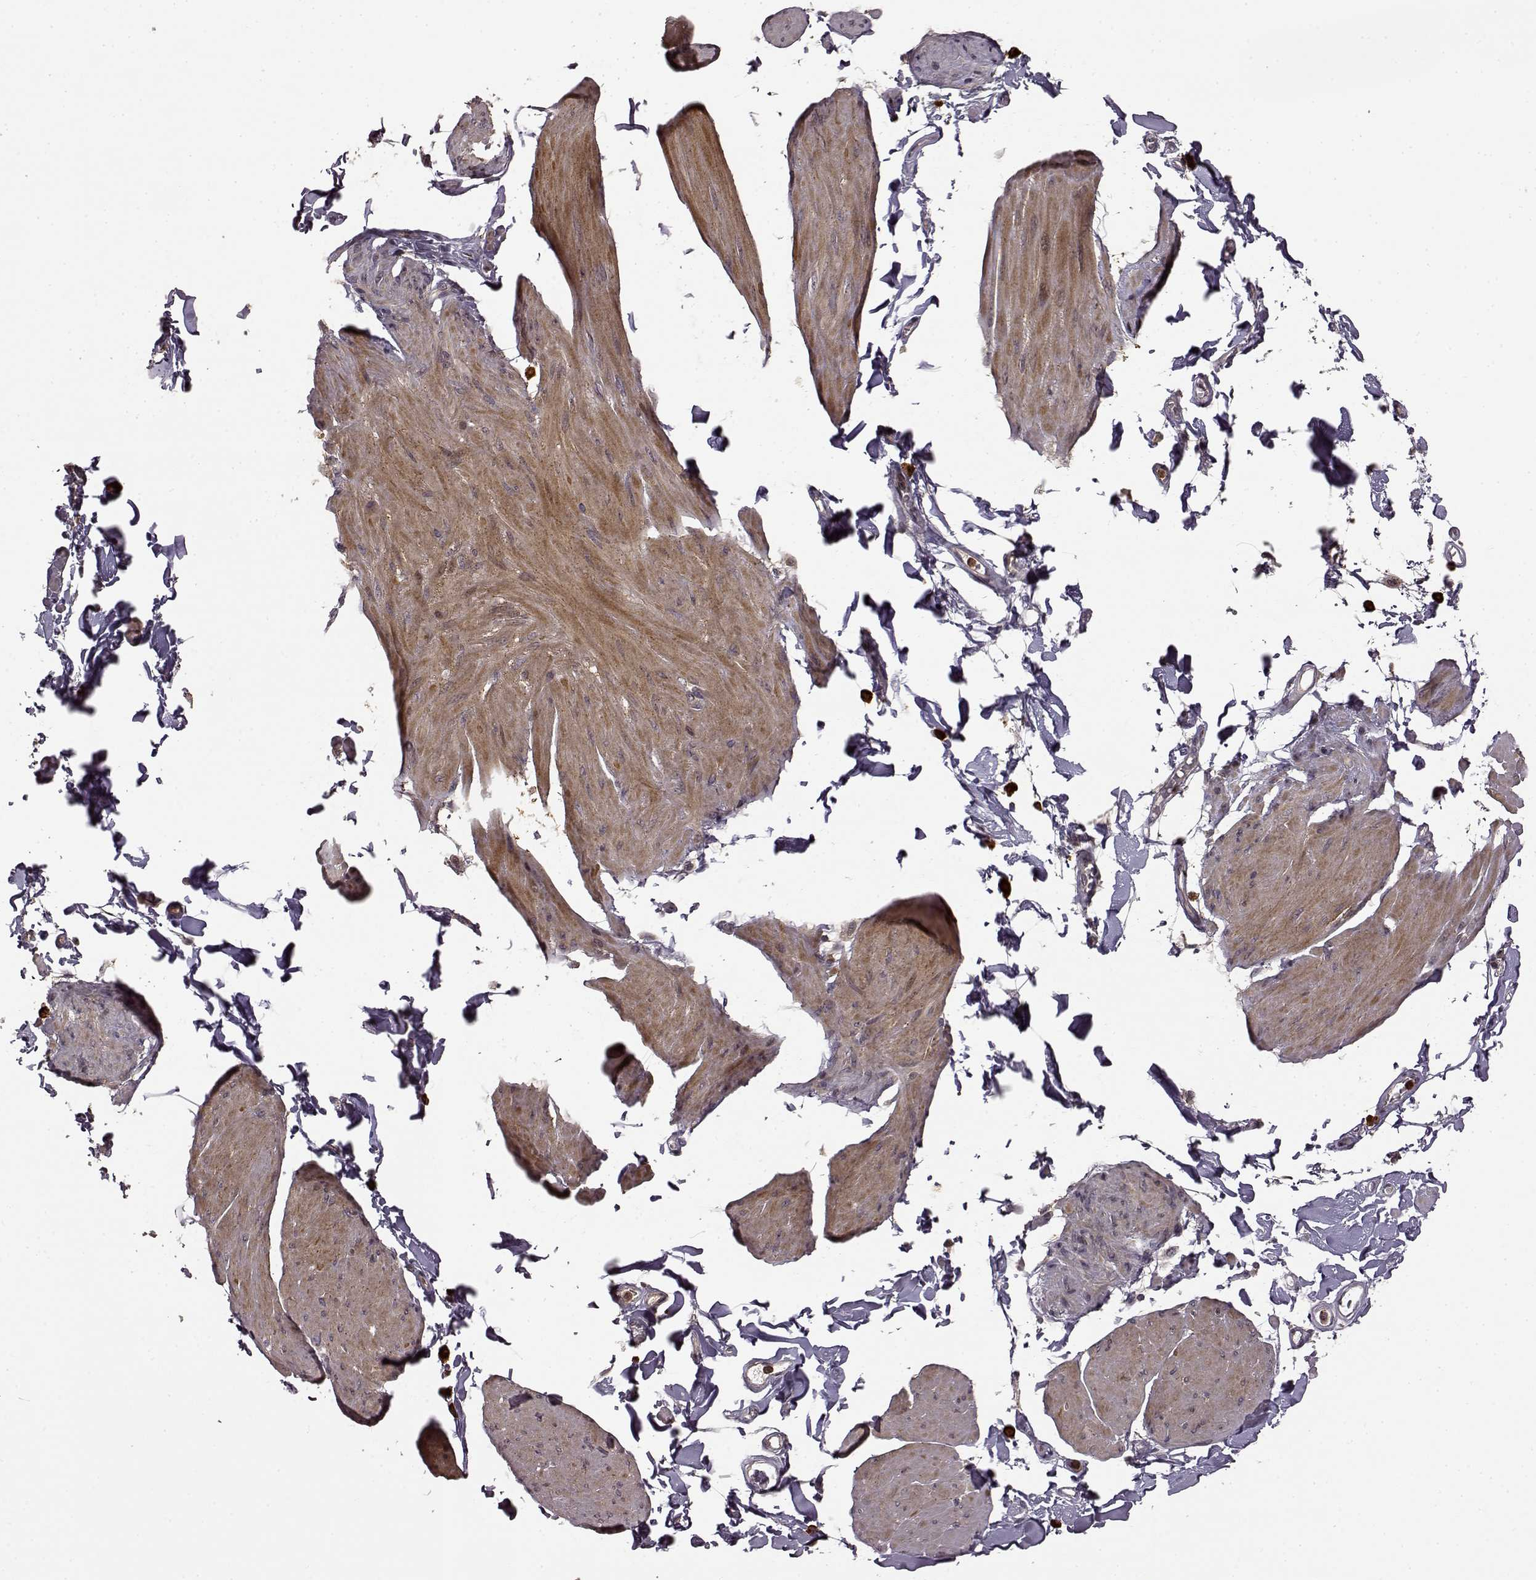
{"staining": {"intensity": "moderate", "quantity": "25%-75%", "location": "cytoplasmic/membranous"}, "tissue": "smooth muscle", "cell_type": "Smooth muscle cells", "image_type": "normal", "snomed": [{"axis": "morphology", "description": "Normal tissue, NOS"}, {"axis": "topography", "description": "Adipose tissue"}, {"axis": "topography", "description": "Smooth muscle"}, {"axis": "topography", "description": "Peripheral nerve tissue"}], "caption": "The histopathology image displays staining of unremarkable smooth muscle, revealing moderate cytoplasmic/membranous protein expression (brown color) within smooth muscle cells.", "gene": "TRMU", "patient": {"sex": "male", "age": 83}}